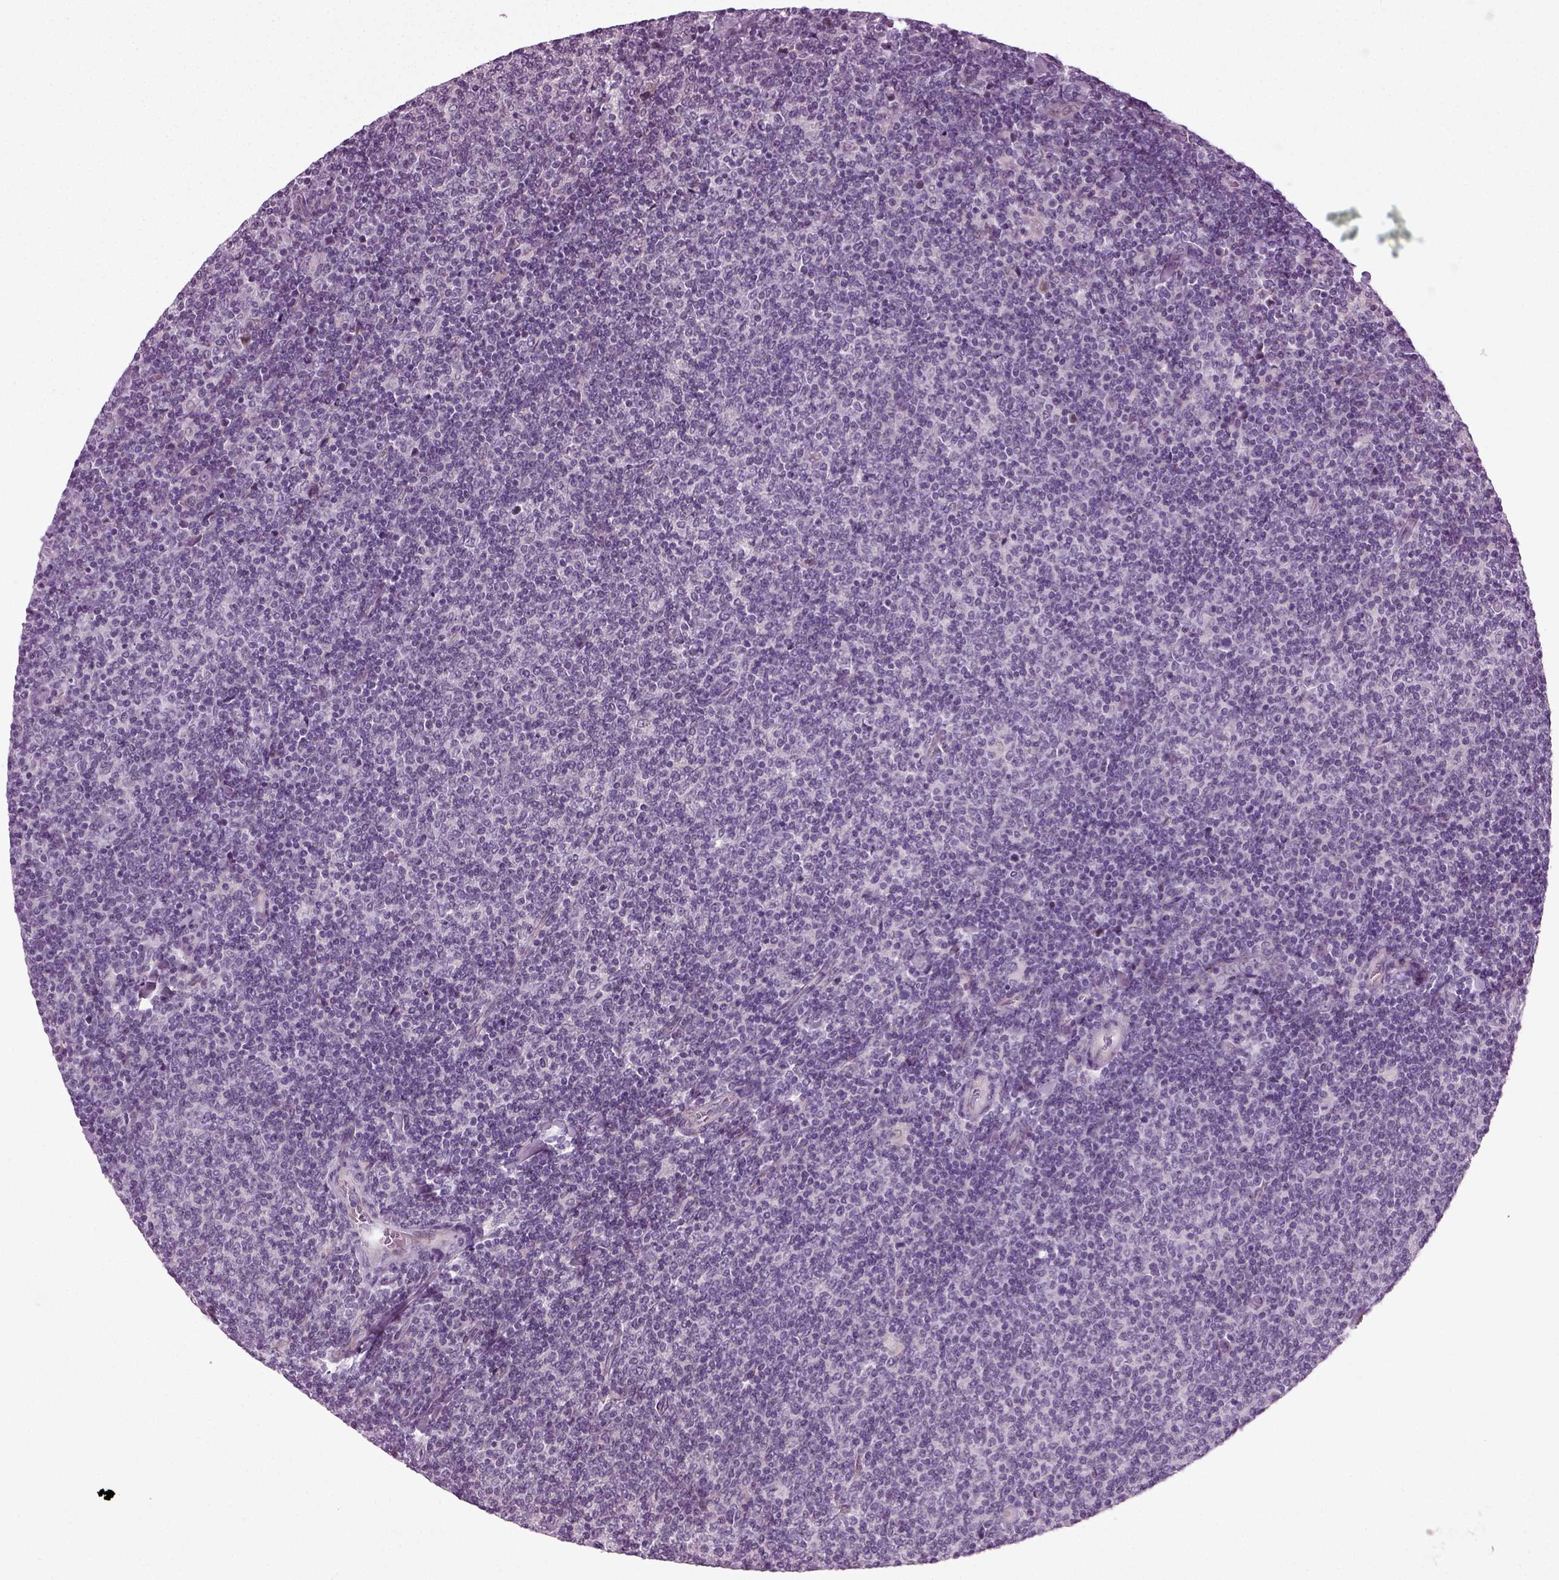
{"staining": {"intensity": "negative", "quantity": "none", "location": "none"}, "tissue": "lymphoma", "cell_type": "Tumor cells", "image_type": "cancer", "snomed": [{"axis": "morphology", "description": "Malignant lymphoma, non-Hodgkin's type, Low grade"}, {"axis": "topography", "description": "Lymph node"}], "caption": "Tumor cells are negative for brown protein staining in low-grade malignant lymphoma, non-Hodgkin's type.", "gene": "SCG5", "patient": {"sex": "male", "age": 52}}